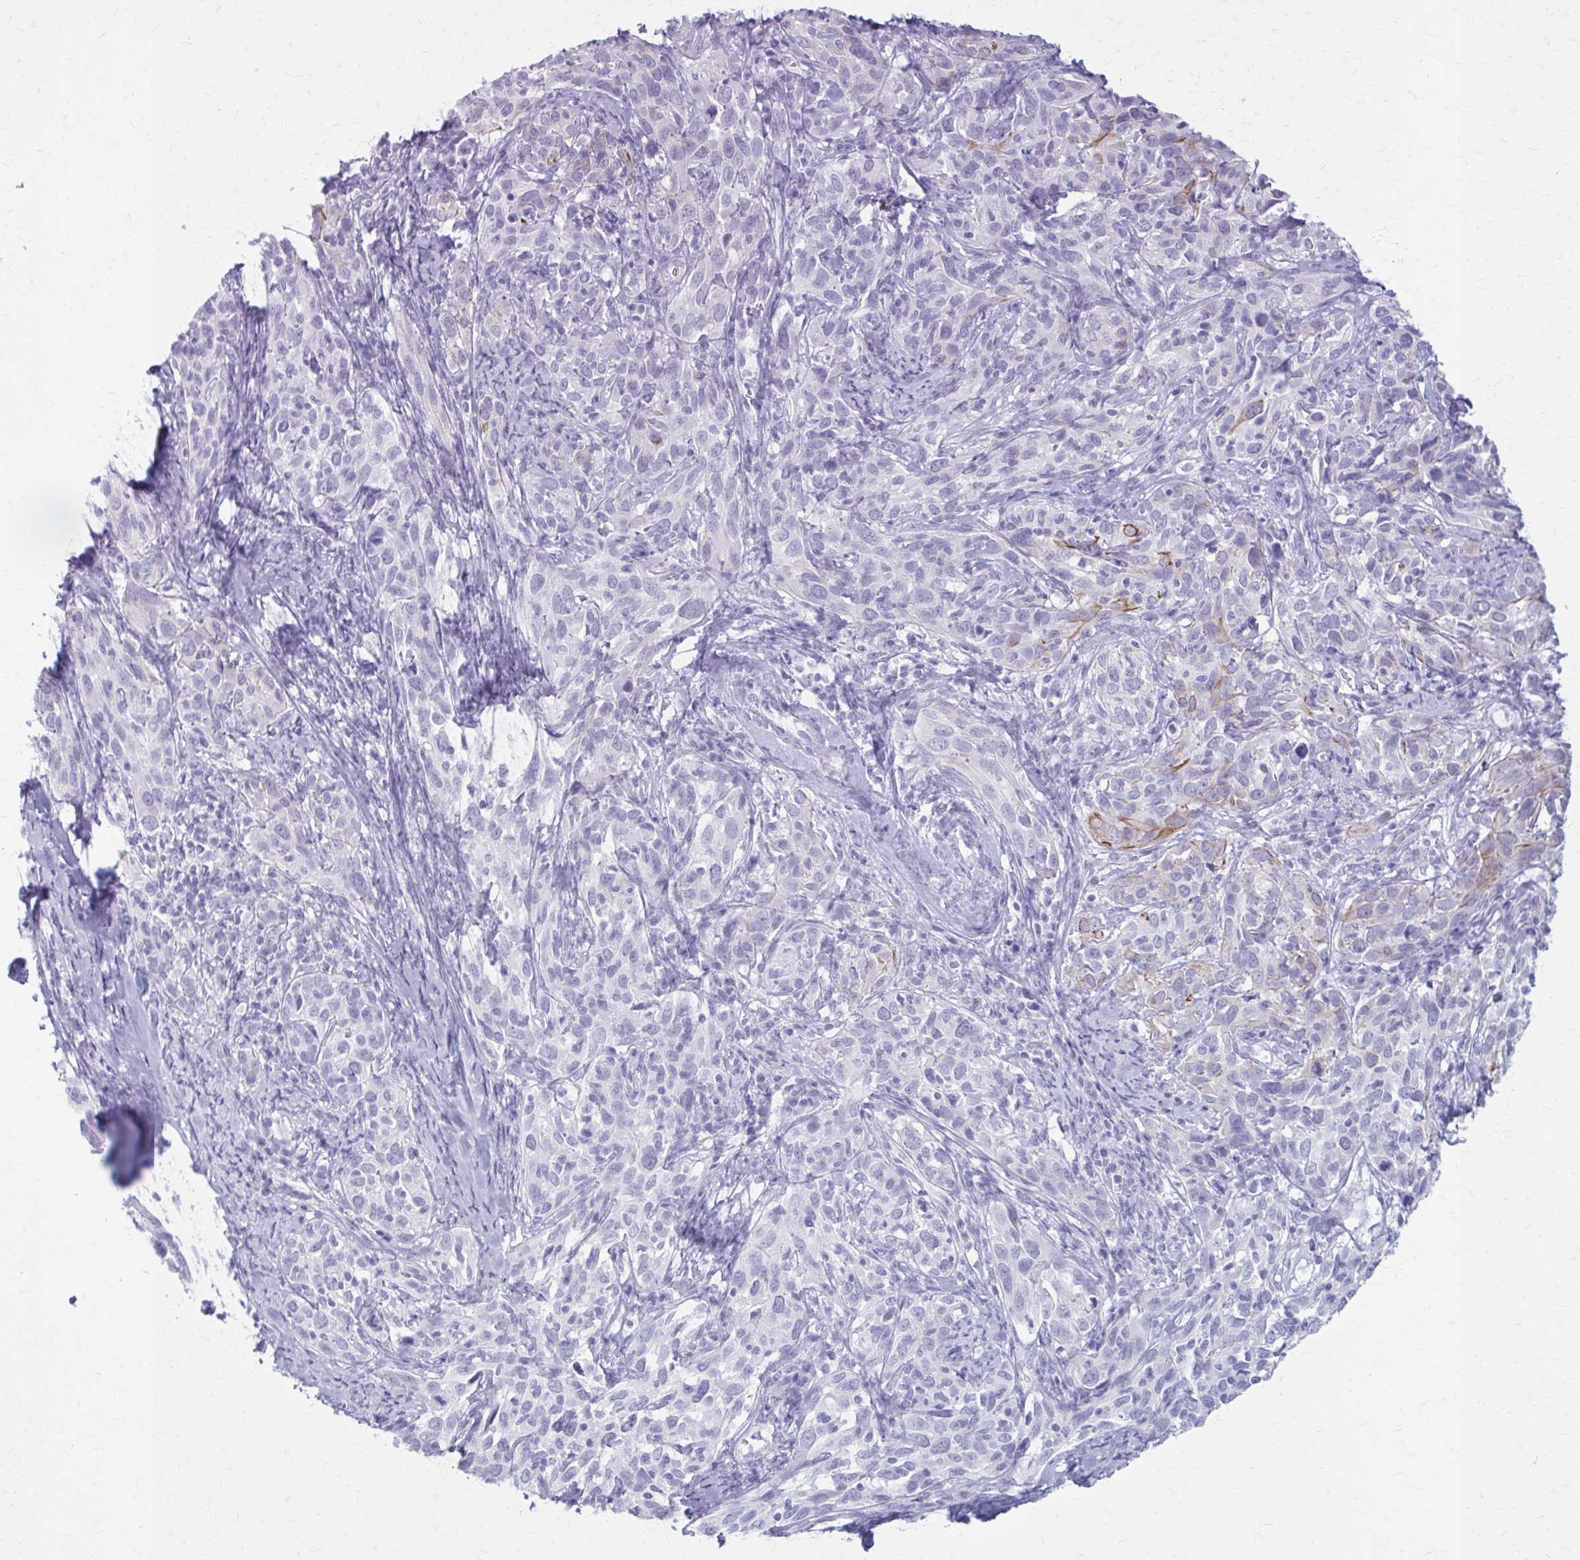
{"staining": {"intensity": "moderate", "quantity": "<25%", "location": "cytoplasmic/membranous"}, "tissue": "cervical cancer", "cell_type": "Tumor cells", "image_type": "cancer", "snomed": [{"axis": "morphology", "description": "Normal tissue, NOS"}, {"axis": "morphology", "description": "Squamous cell carcinoma, NOS"}, {"axis": "topography", "description": "Cervix"}], "caption": "A high-resolution micrograph shows immunohistochemistry (IHC) staining of cervical cancer (squamous cell carcinoma), which displays moderate cytoplasmic/membranous expression in about <25% of tumor cells.", "gene": "KRT5", "patient": {"sex": "female", "age": 51}}